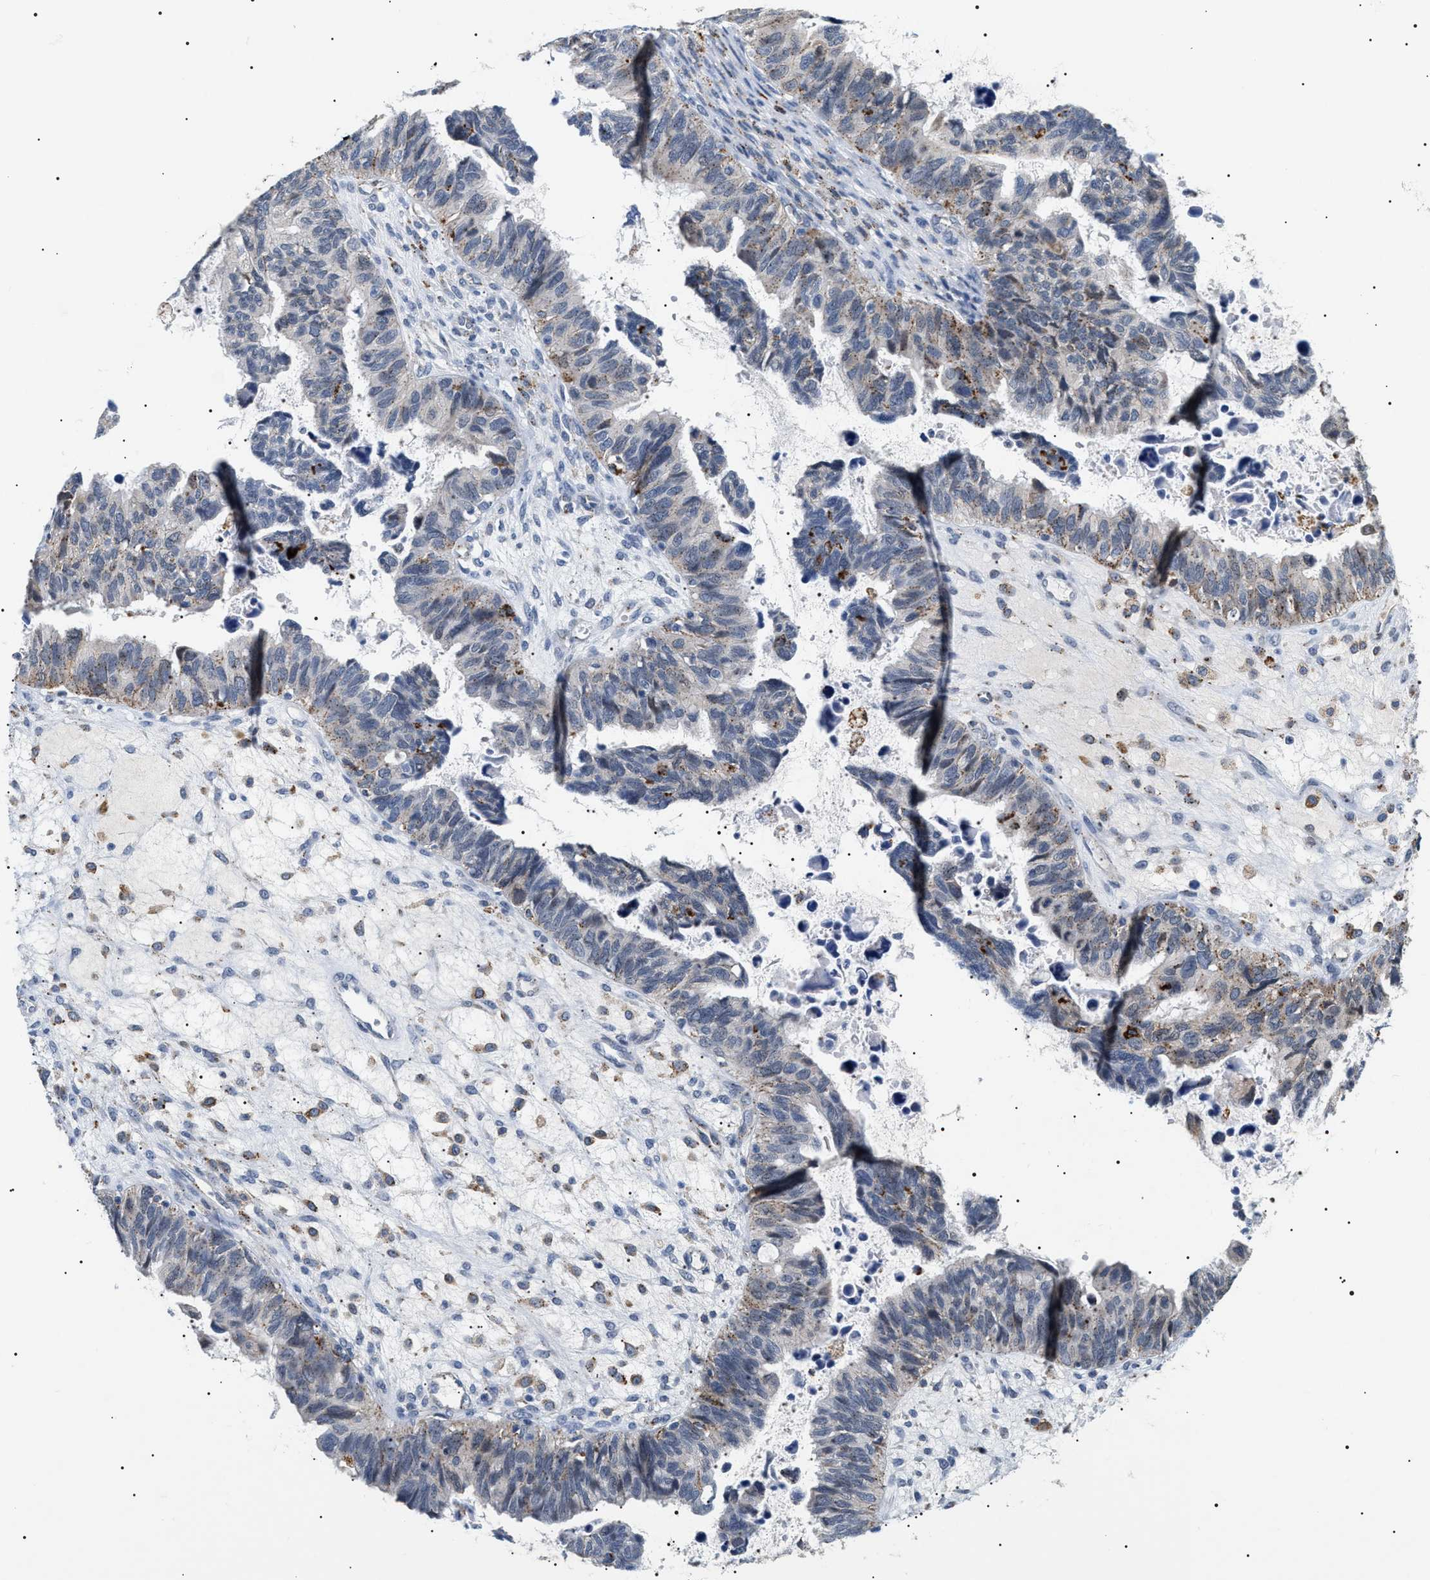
{"staining": {"intensity": "weak", "quantity": "25%-75%", "location": "cytoplasmic/membranous"}, "tissue": "ovarian cancer", "cell_type": "Tumor cells", "image_type": "cancer", "snomed": [{"axis": "morphology", "description": "Cystadenocarcinoma, serous, NOS"}, {"axis": "topography", "description": "Ovary"}], "caption": "A low amount of weak cytoplasmic/membranous positivity is seen in approximately 25%-75% of tumor cells in ovarian cancer tissue. The protein of interest is shown in brown color, while the nuclei are stained blue.", "gene": "HSD17B11", "patient": {"sex": "female", "age": 79}}